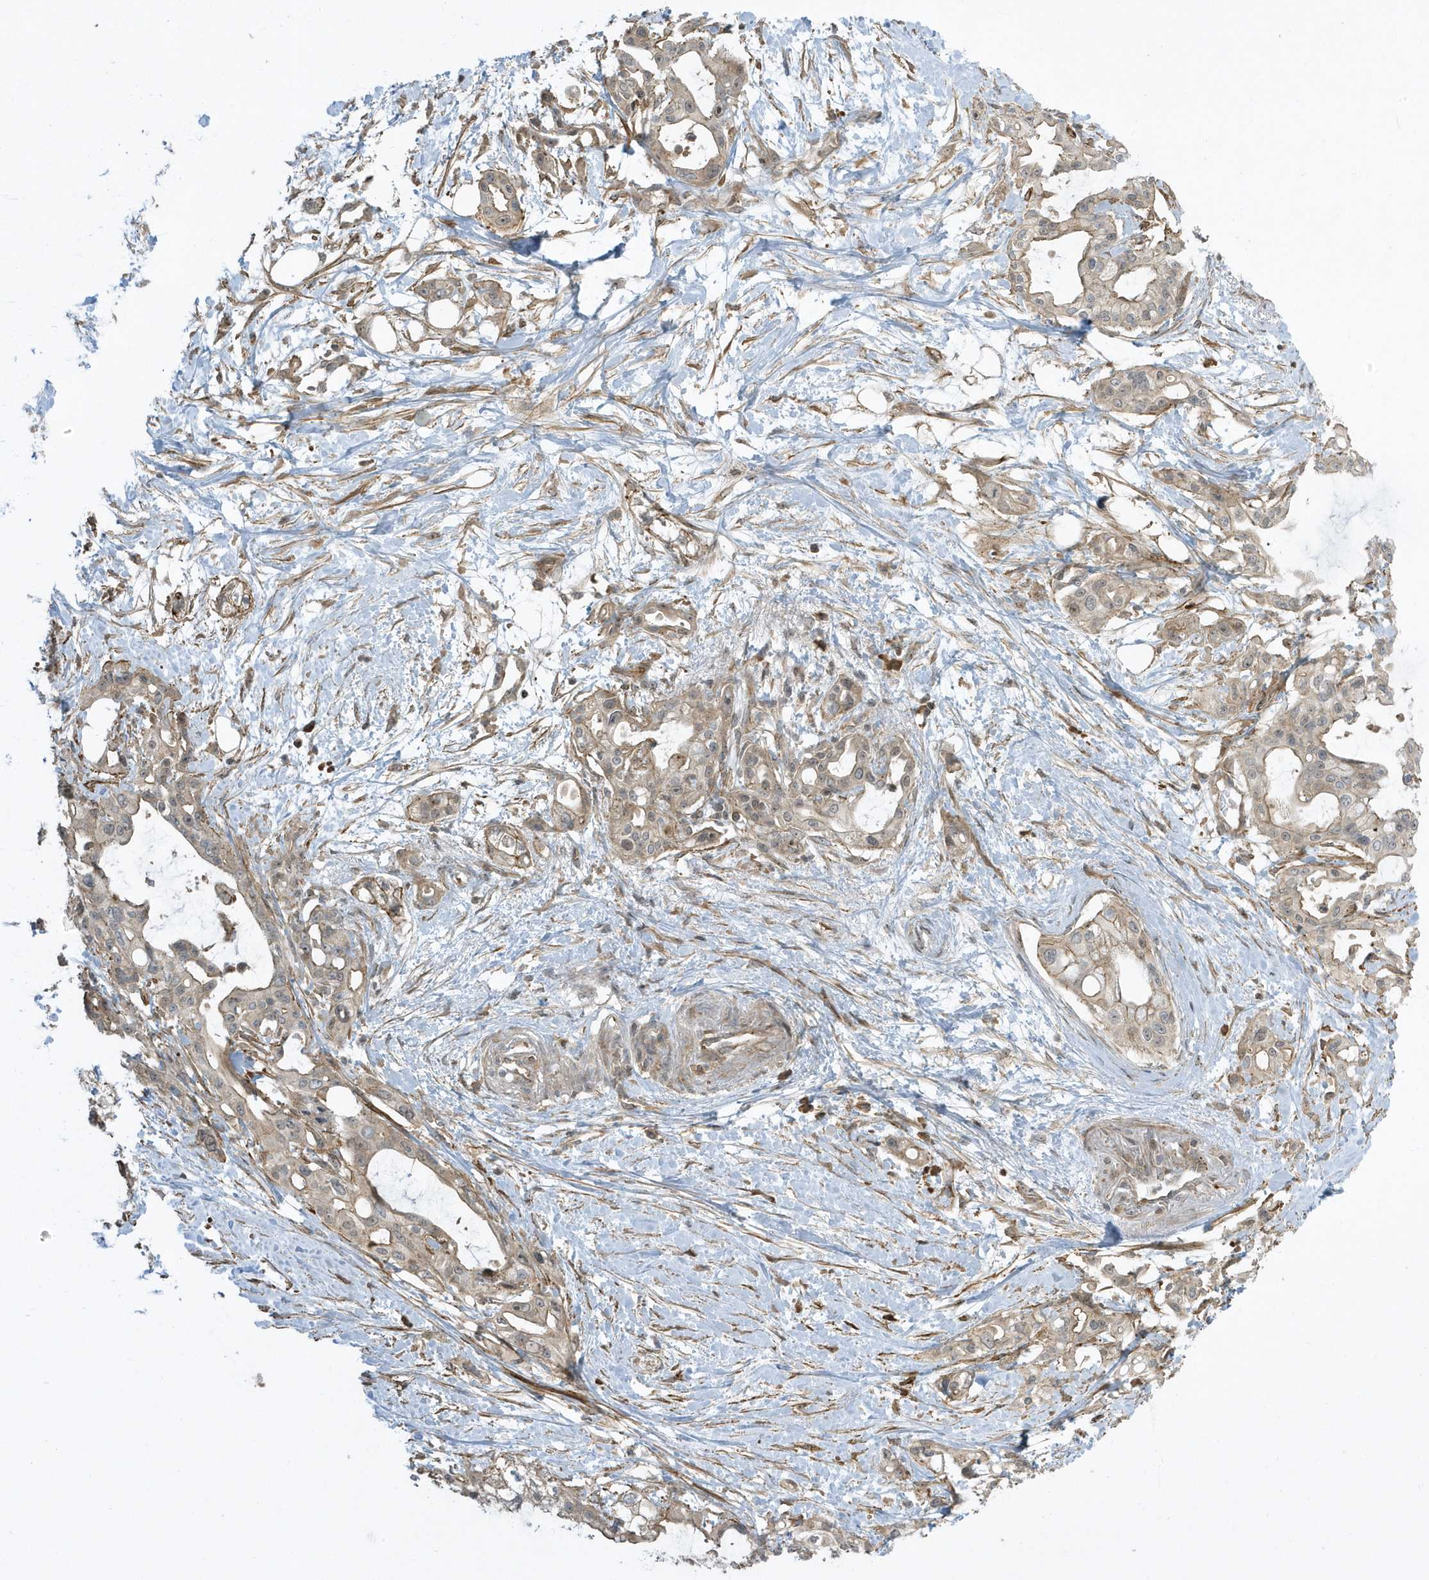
{"staining": {"intensity": "weak", "quantity": "25%-75%", "location": "cytoplasmic/membranous"}, "tissue": "pancreatic cancer", "cell_type": "Tumor cells", "image_type": "cancer", "snomed": [{"axis": "morphology", "description": "Adenocarcinoma, NOS"}, {"axis": "topography", "description": "Pancreas"}], "caption": "A high-resolution micrograph shows immunohistochemistry (IHC) staining of pancreatic cancer, which demonstrates weak cytoplasmic/membranous expression in approximately 25%-75% of tumor cells. (Stains: DAB in brown, nuclei in blue, Microscopy: brightfield microscopy at high magnification).", "gene": "ZBTB8A", "patient": {"sex": "male", "age": 68}}